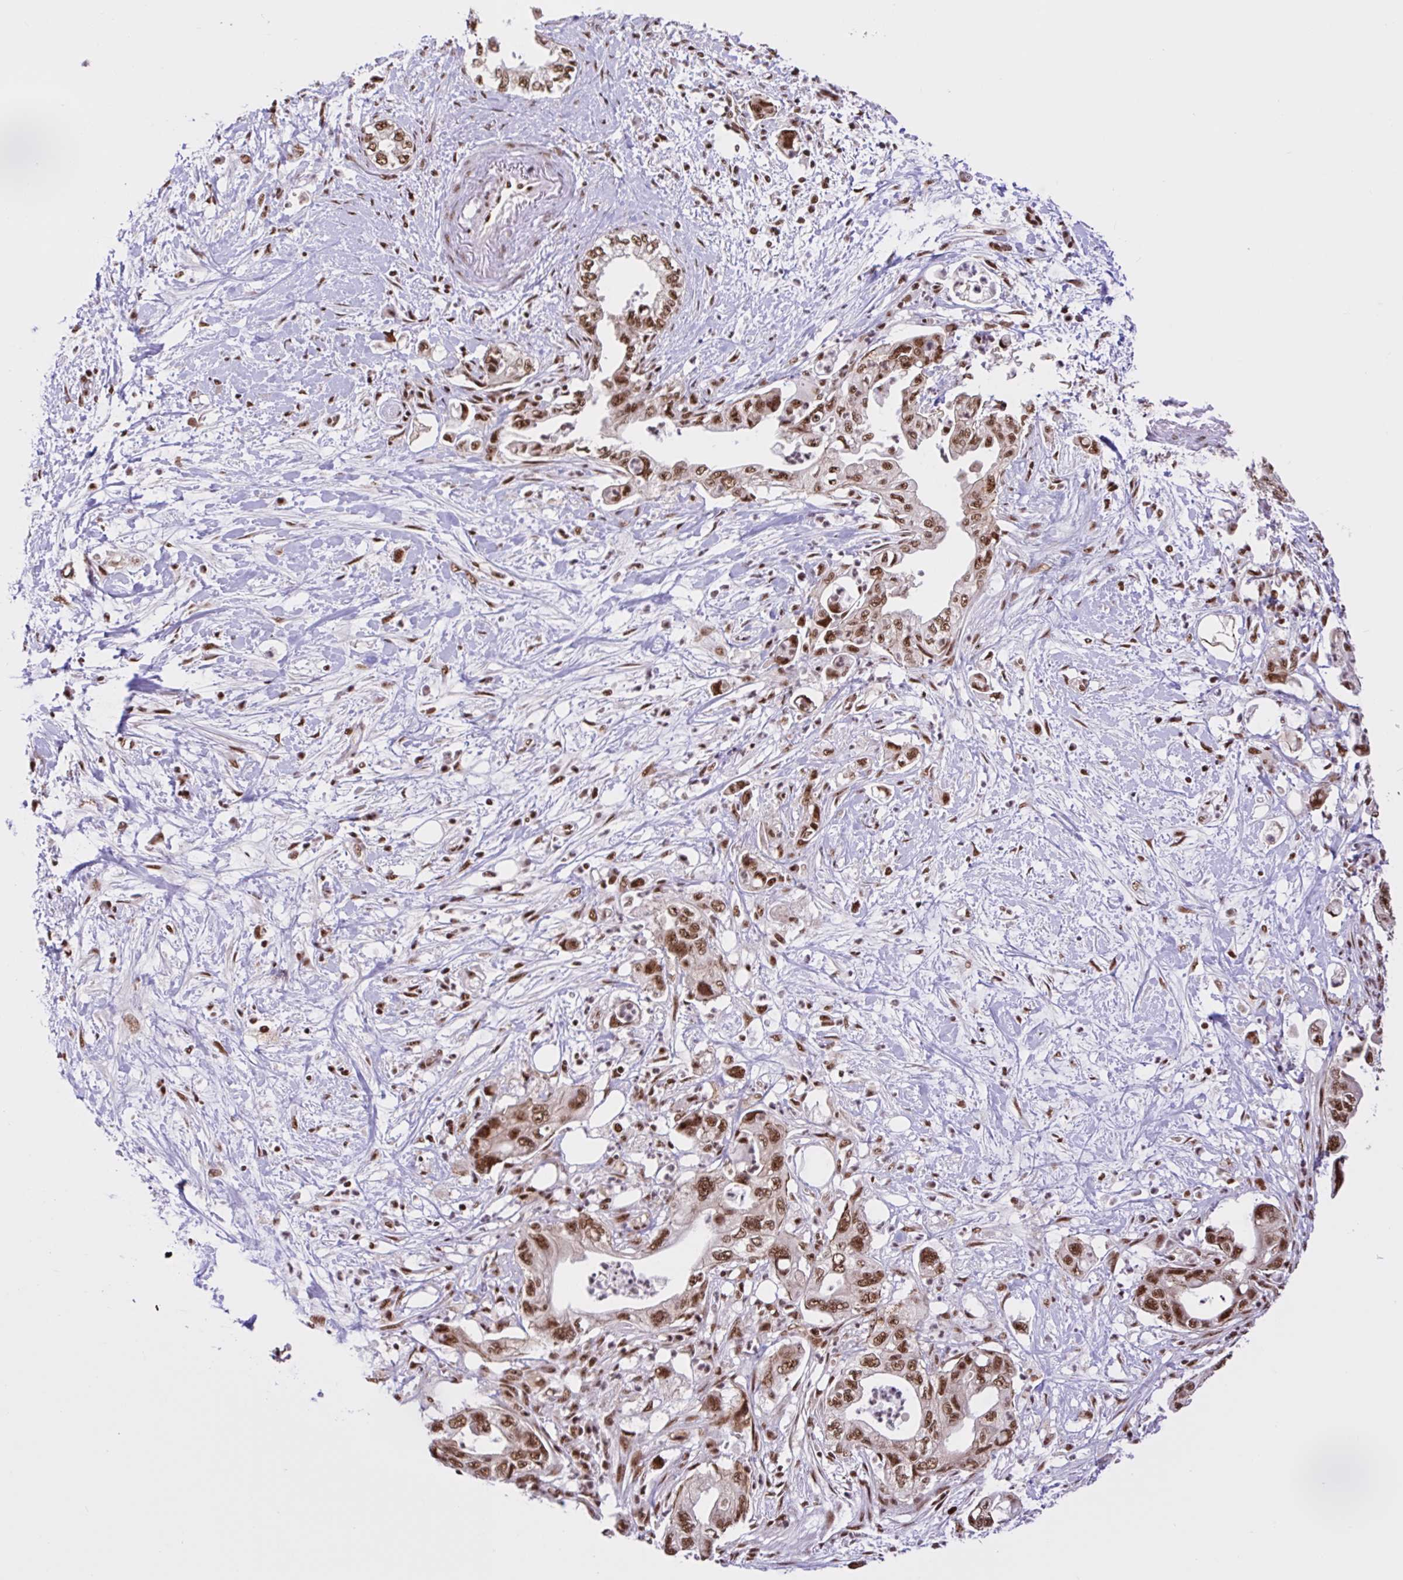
{"staining": {"intensity": "moderate", "quantity": ">75%", "location": "nuclear"}, "tissue": "pancreatic cancer", "cell_type": "Tumor cells", "image_type": "cancer", "snomed": [{"axis": "morphology", "description": "Adenocarcinoma, NOS"}, {"axis": "topography", "description": "Pancreas"}], "caption": "This is a micrograph of immunohistochemistry staining of pancreatic cancer, which shows moderate expression in the nuclear of tumor cells.", "gene": "CCDC12", "patient": {"sex": "female", "age": 73}}